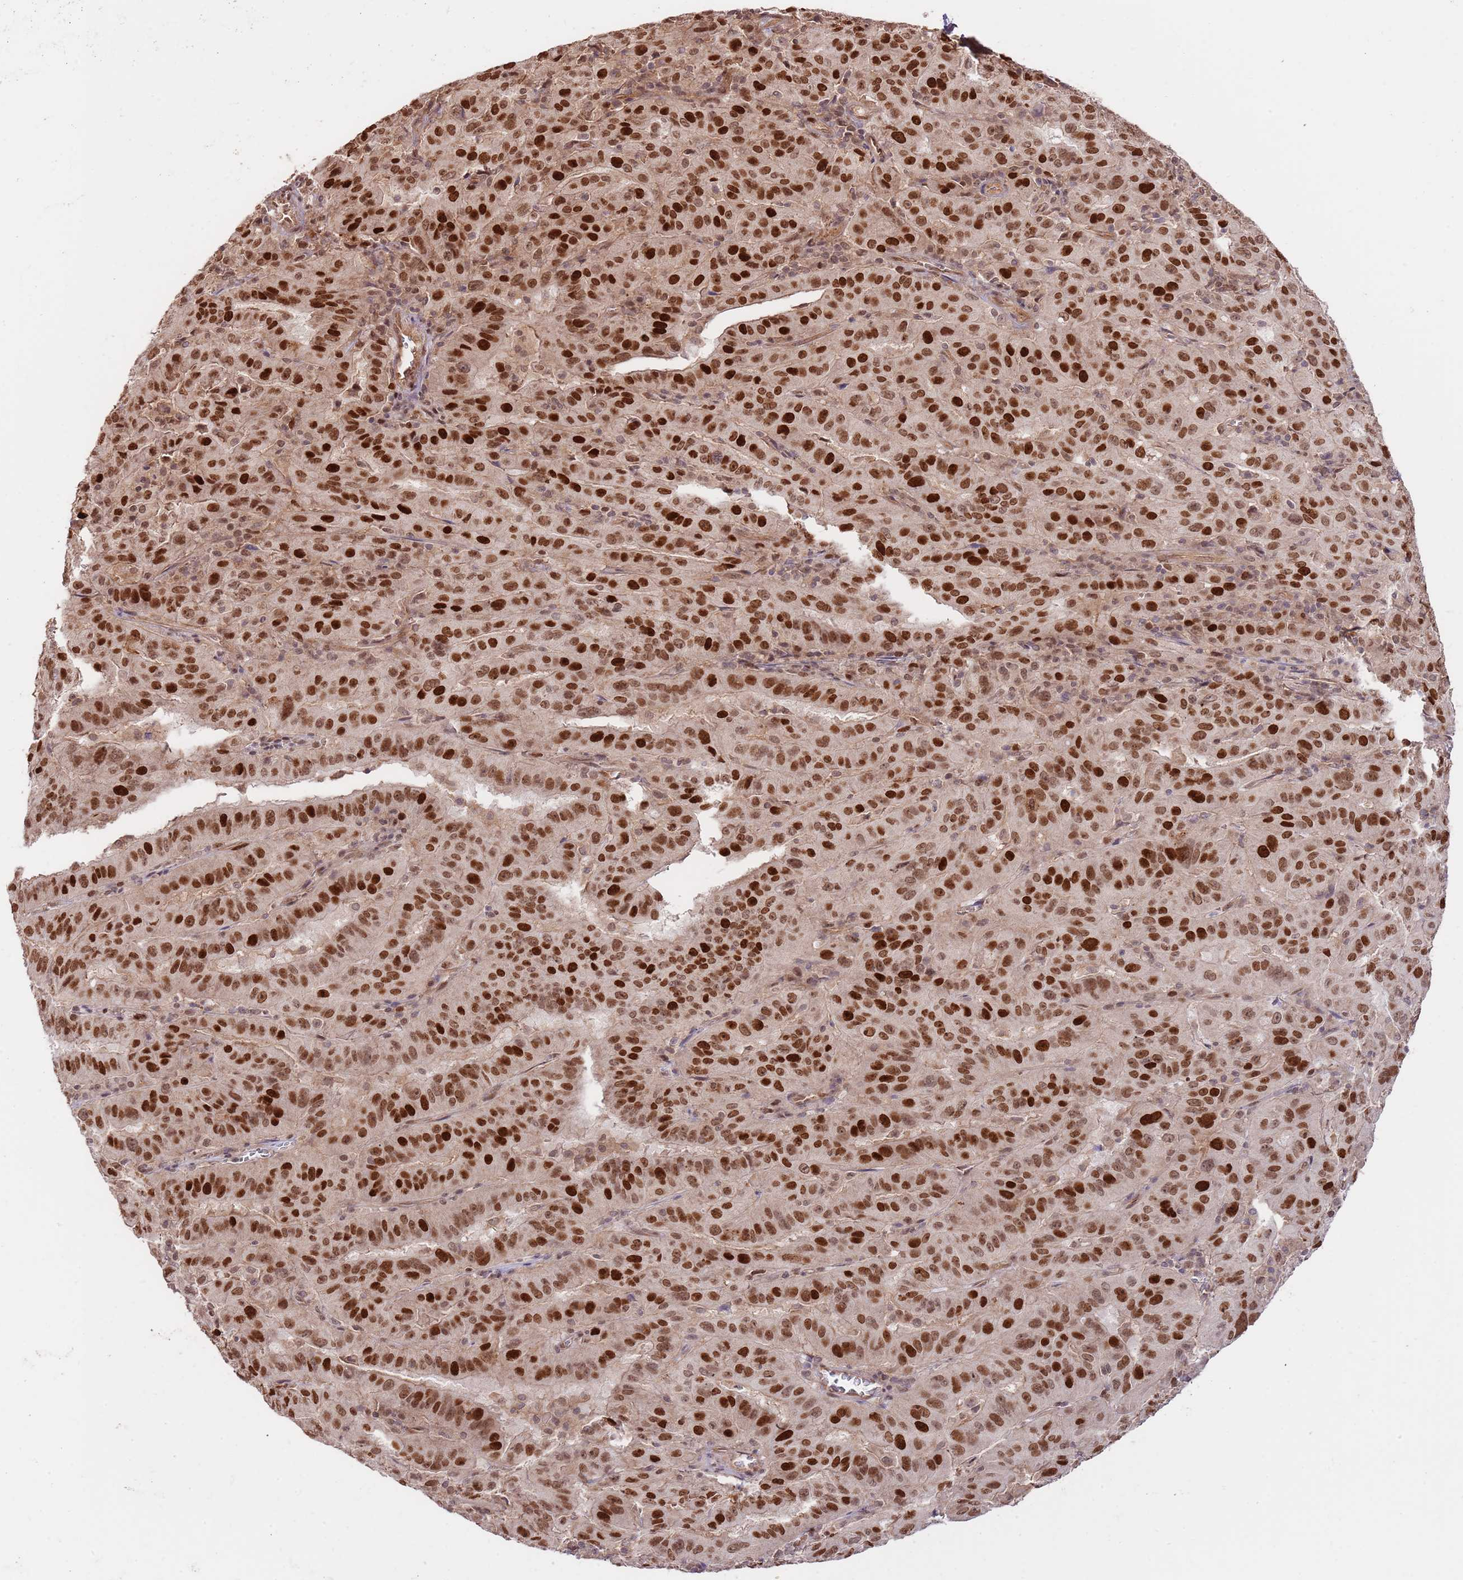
{"staining": {"intensity": "strong", "quantity": ">75%", "location": "nuclear"}, "tissue": "pancreatic cancer", "cell_type": "Tumor cells", "image_type": "cancer", "snomed": [{"axis": "morphology", "description": "Adenocarcinoma, NOS"}, {"axis": "topography", "description": "Pancreas"}], "caption": "Pancreatic cancer tissue demonstrates strong nuclear staining in approximately >75% of tumor cells The staining was performed using DAB (3,3'-diaminobenzidine), with brown indicating positive protein expression. Nuclei are stained blue with hematoxylin.", "gene": "RIF1", "patient": {"sex": "male", "age": 63}}